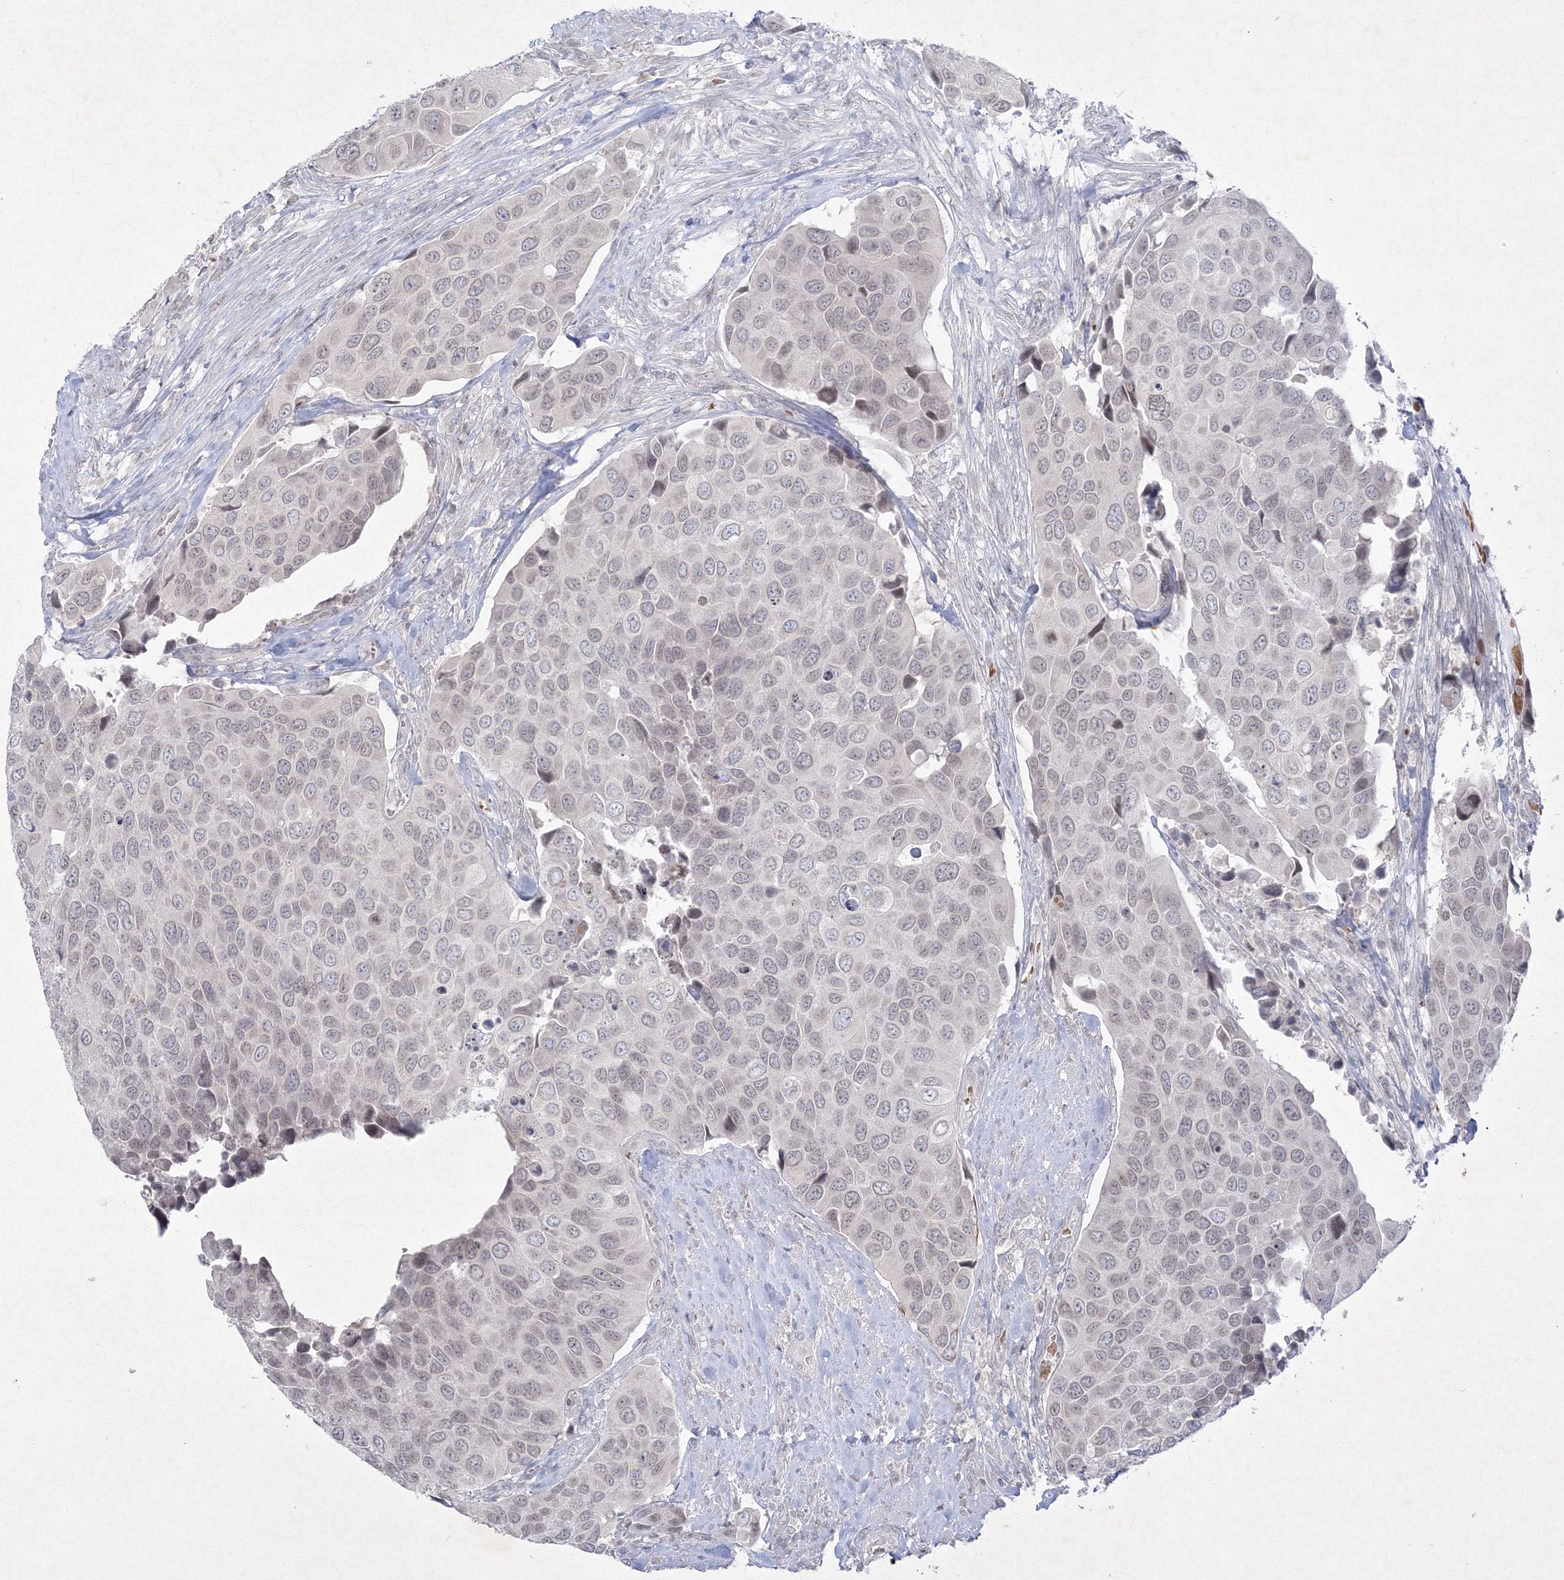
{"staining": {"intensity": "weak", "quantity": "<25%", "location": "nuclear"}, "tissue": "urothelial cancer", "cell_type": "Tumor cells", "image_type": "cancer", "snomed": [{"axis": "morphology", "description": "Urothelial carcinoma, High grade"}, {"axis": "topography", "description": "Urinary bladder"}], "caption": "The photomicrograph exhibits no staining of tumor cells in urothelial carcinoma (high-grade).", "gene": "NXPE3", "patient": {"sex": "male", "age": 74}}